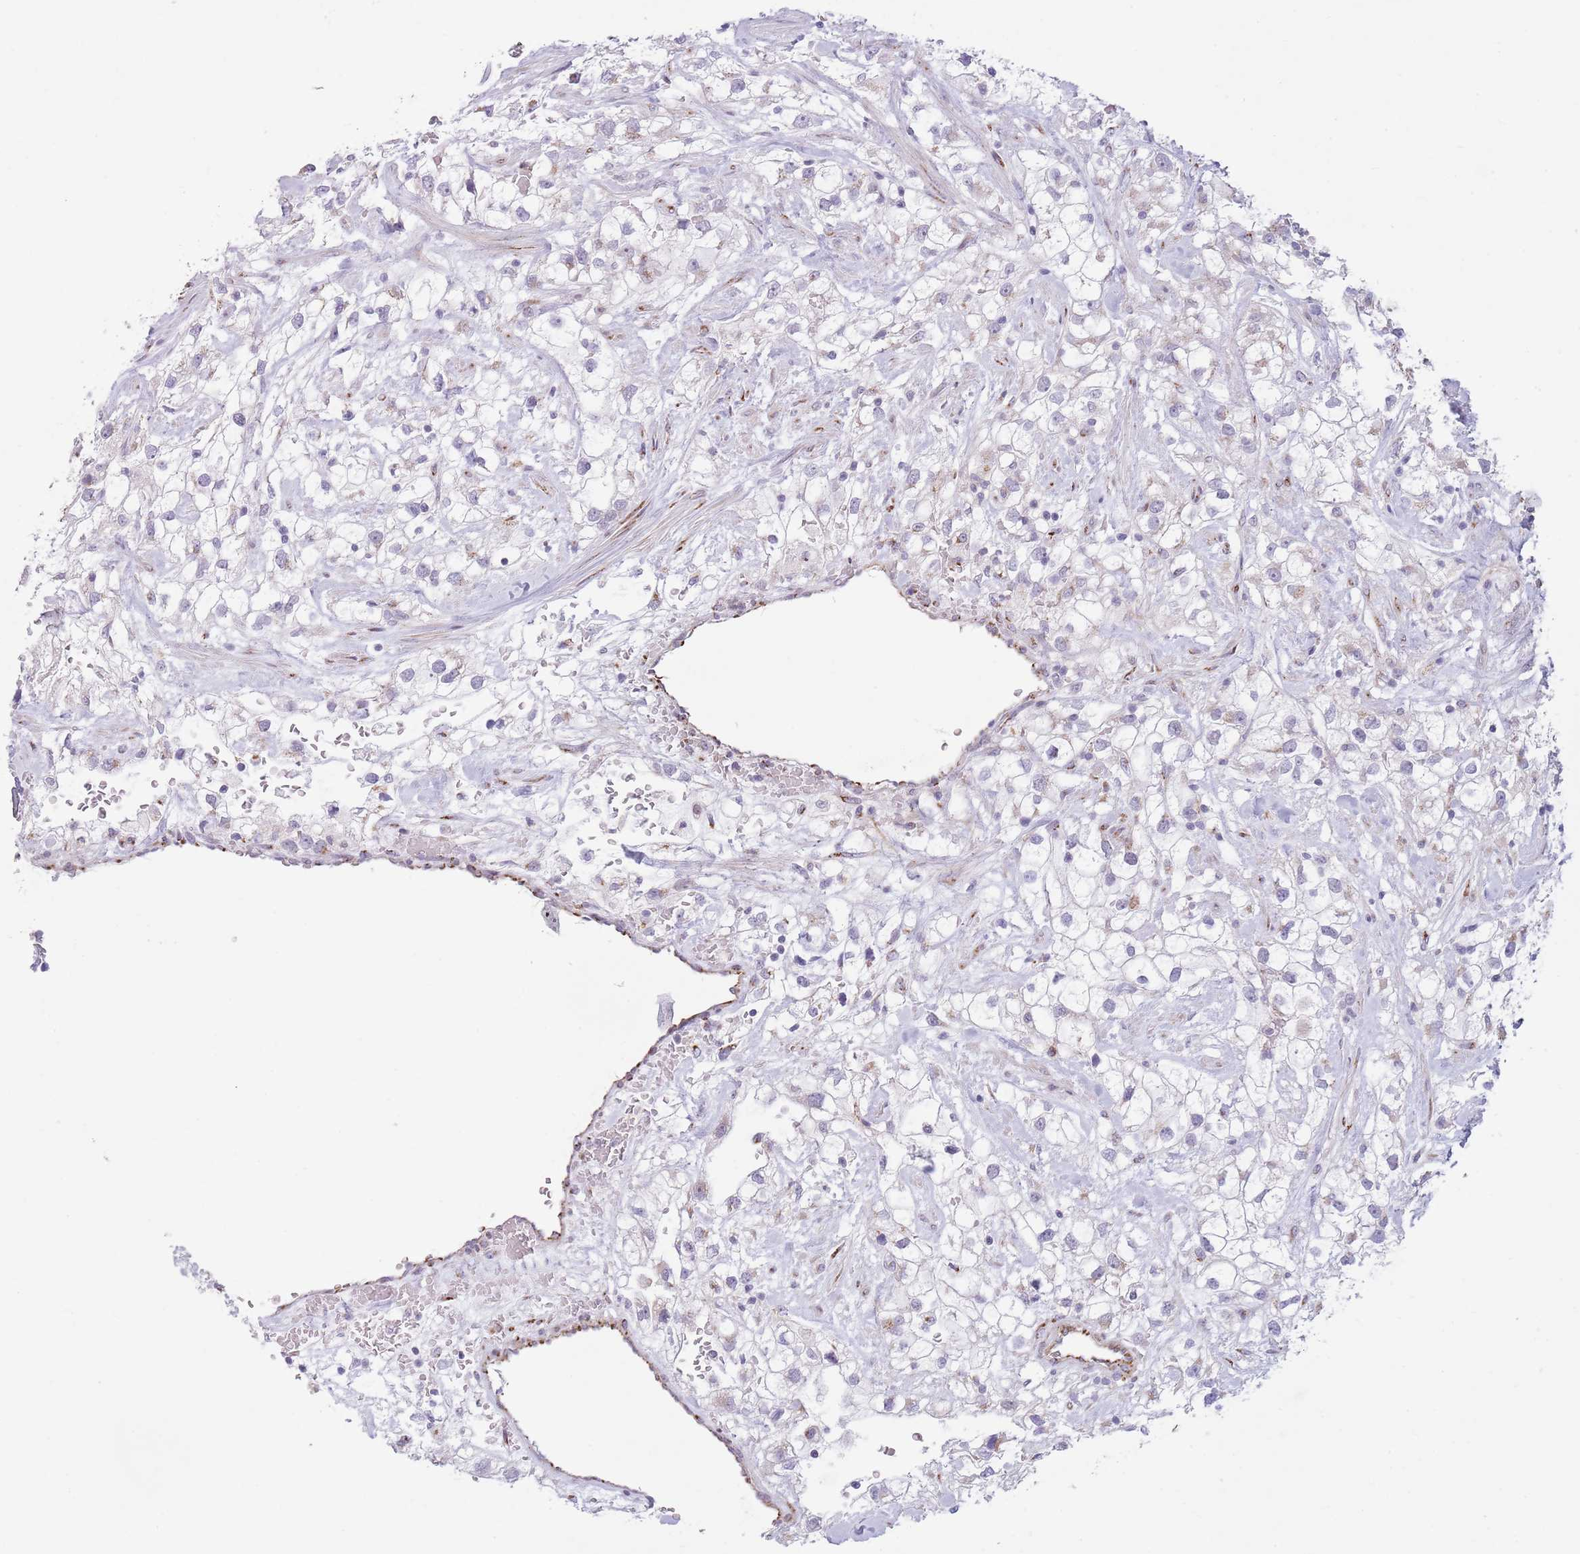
{"staining": {"intensity": "negative", "quantity": "none", "location": "none"}, "tissue": "renal cancer", "cell_type": "Tumor cells", "image_type": "cancer", "snomed": [{"axis": "morphology", "description": "Adenocarcinoma, NOS"}, {"axis": "topography", "description": "Kidney"}], "caption": "Tumor cells show no significant protein positivity in renal cancer (adenocarcinoma).", "gene": "C20orf96", "patient": {"sex": "male", "age": 59}}